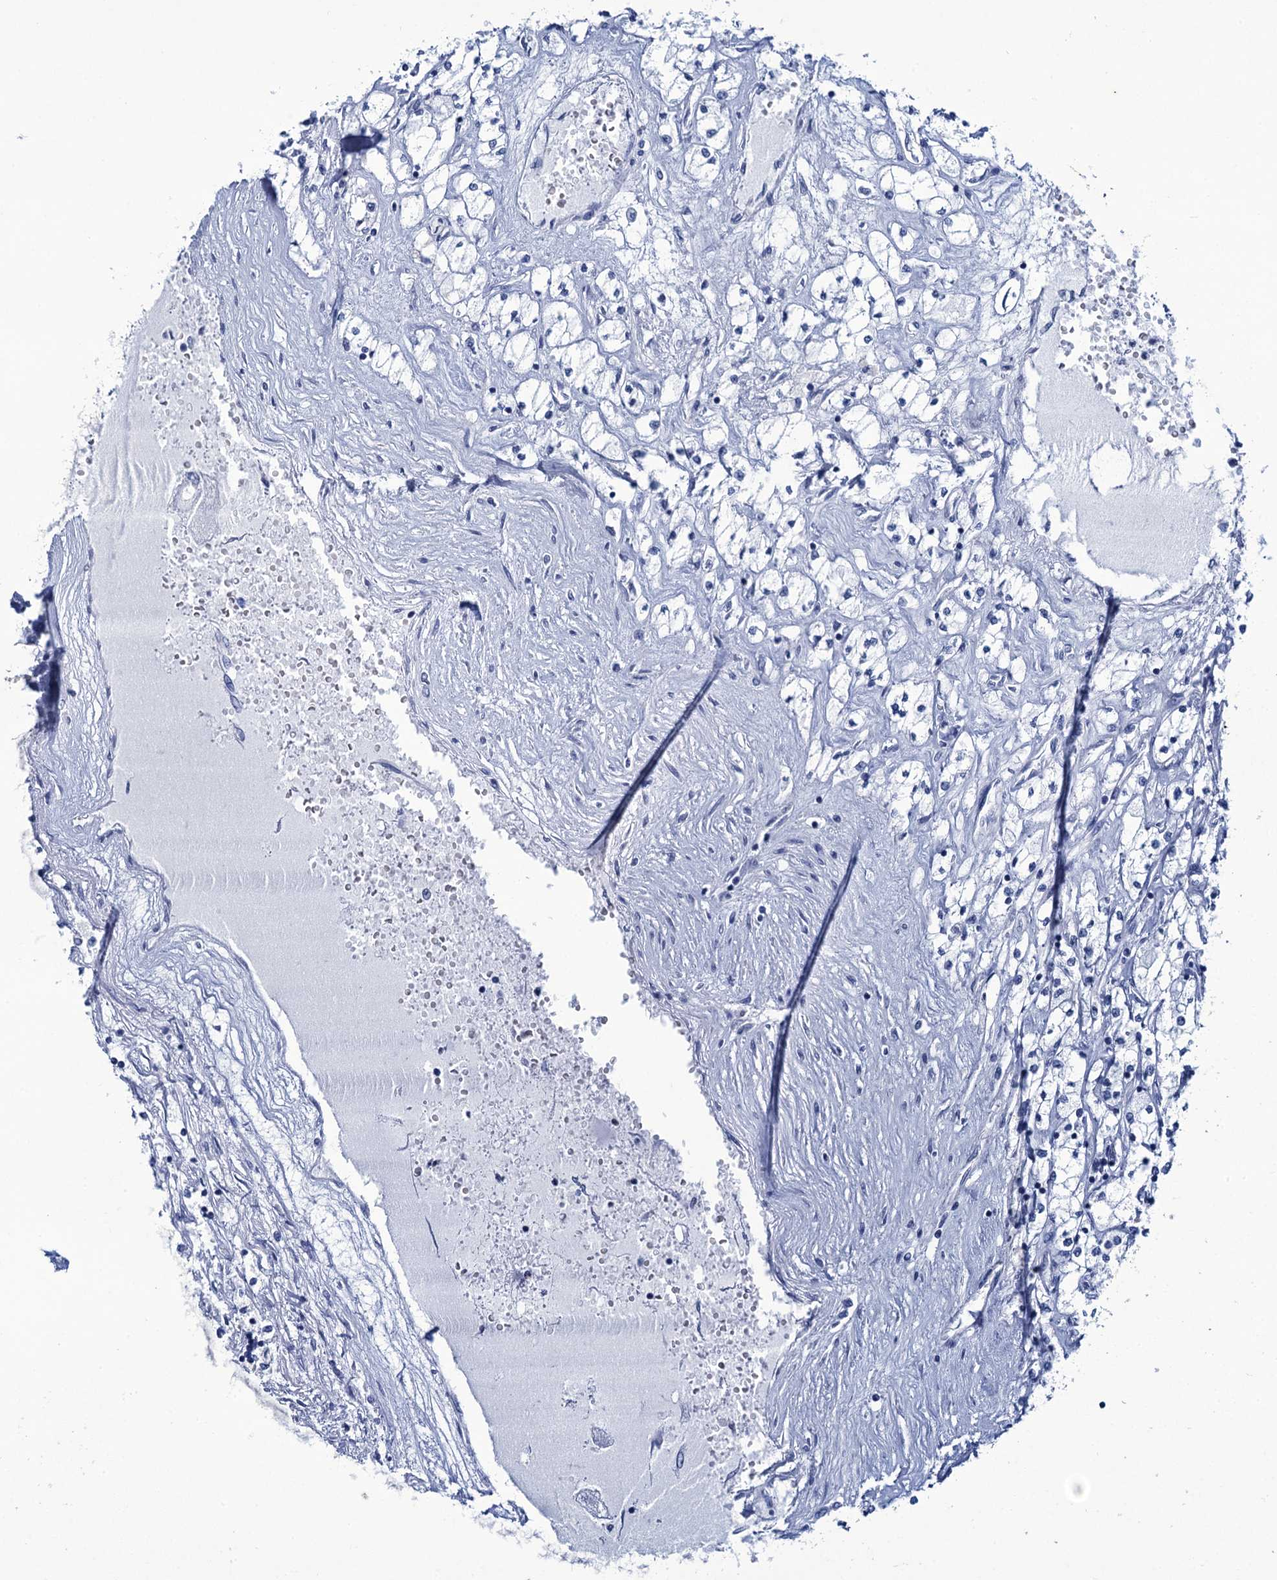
{"staining": {"intensity": "negative", "quantity": "none", "location": "none"}, "tissue": "renal cancer", "cell_type": "Tumor cells", "image_type": "cancer", "snomed": [{"axis": "morphology", "description": "Adenocarcinoma, NOS"}, {"axis": "topography", "description": "Kidney"}], "caption": "Immunohistochemistry (IHC) micrograph of neoplastic tissue: renal cancer stained with DAB (3,3'-diaminobenzidine) displays no significant protein positivity in tumor cells. (DAB (3,3'-diaminobenzidine) IHC visualized using brightfield microscopy, high magnification).", "gene": "RHCG", "patient": {"sex": "male", "age": 80}}